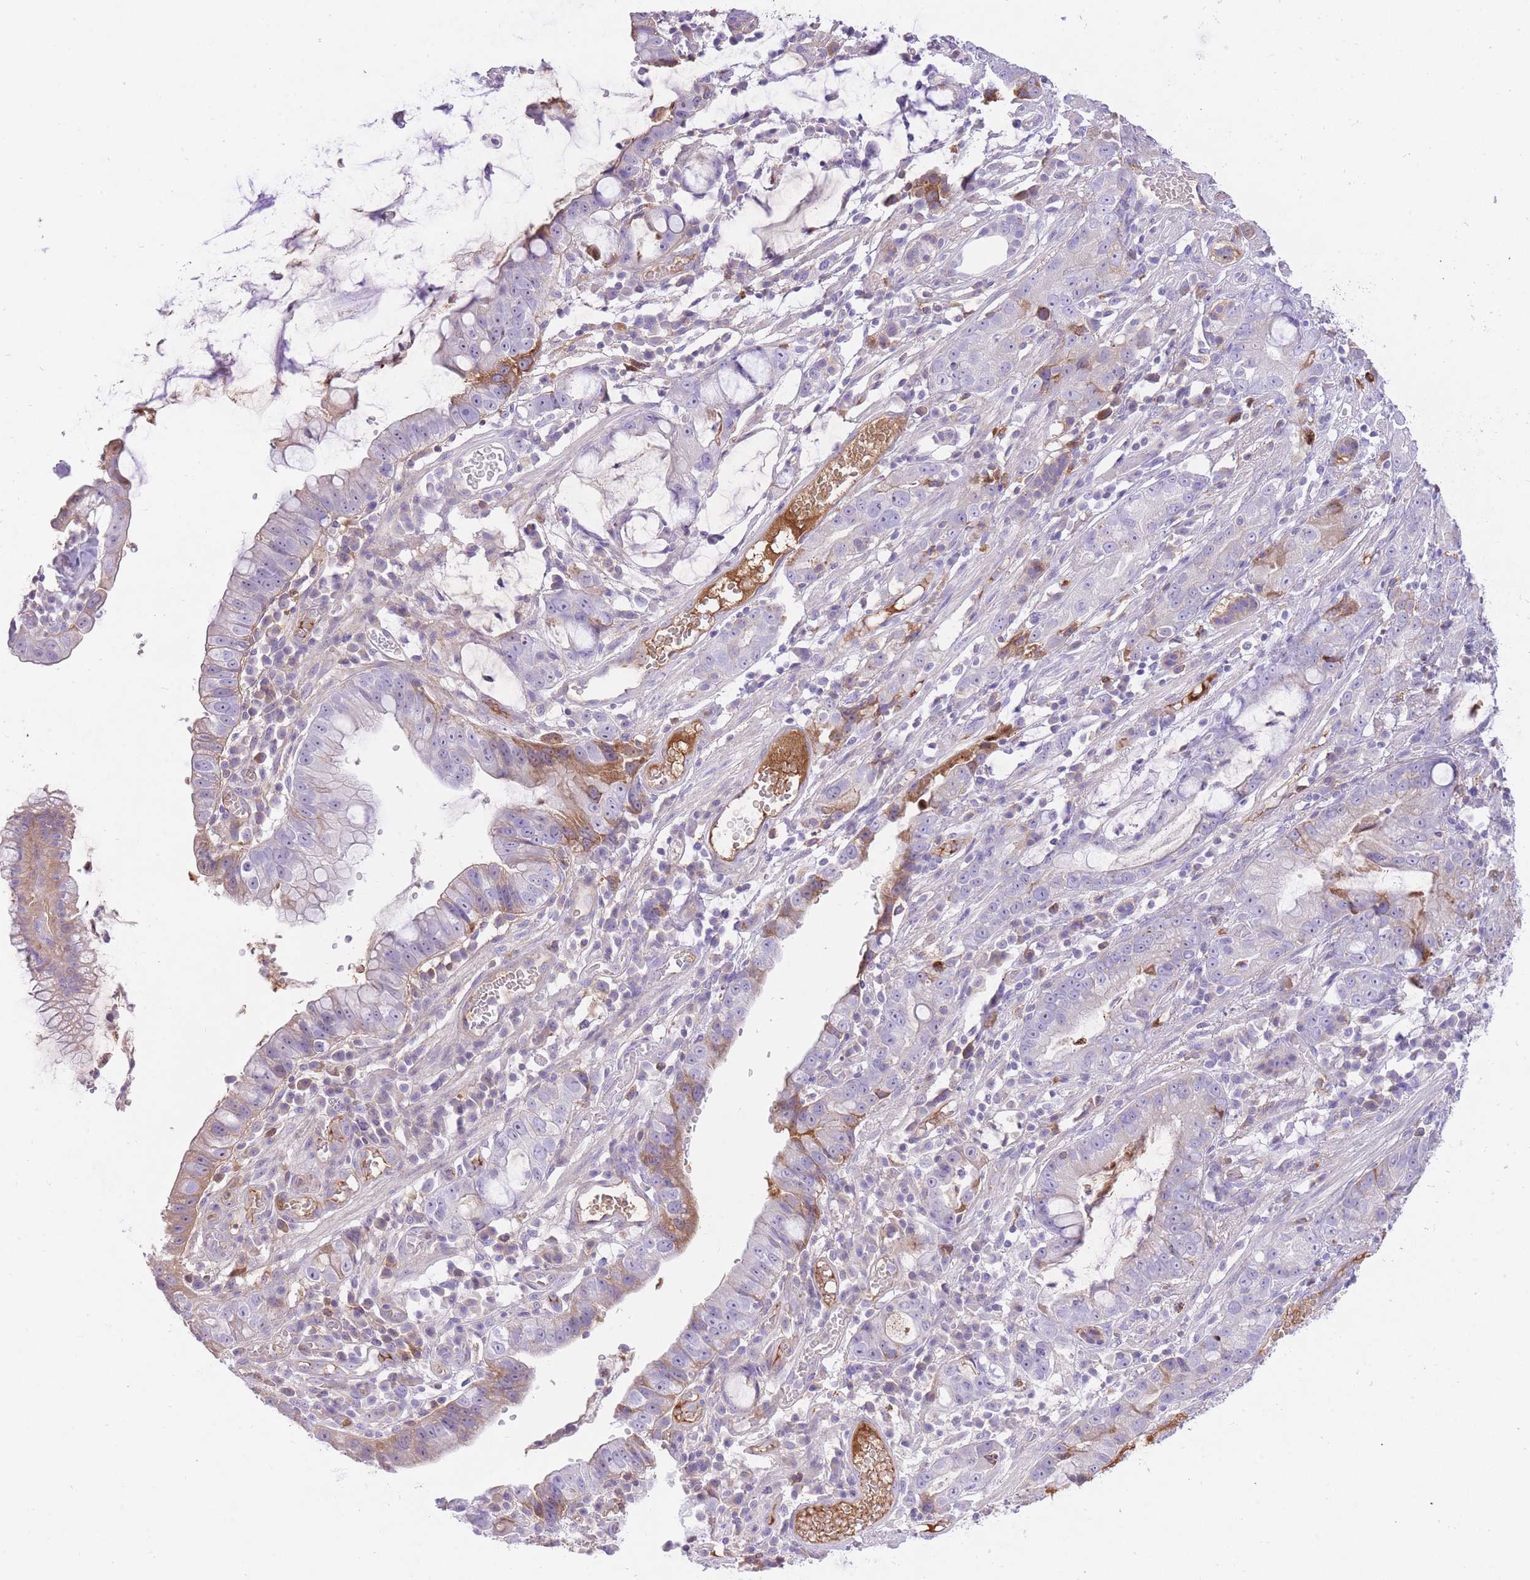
{"staining": {"intensity": "moderate", "quantity": "<25%", "location": "cytoplasmic/membranous"}, "tissue": "stomach cancer", "cell_type": "Tumor cells", "image_type": "cancer", "snomed": [{"axis": "morphology", "description": "Adenocarcinoma, NOS"}, {"axis": "topography", "description": "Stomach"}], "caption": "A histopathology image showing moderate cytoplasmic/membranous expression in approximately <25% of tumor cells in stomach cancer (adenocarcinoma), as visualized by brown immunohistochemical staining.", "gene": "HRG", "patient": {"sex": "male", "age": 55}}